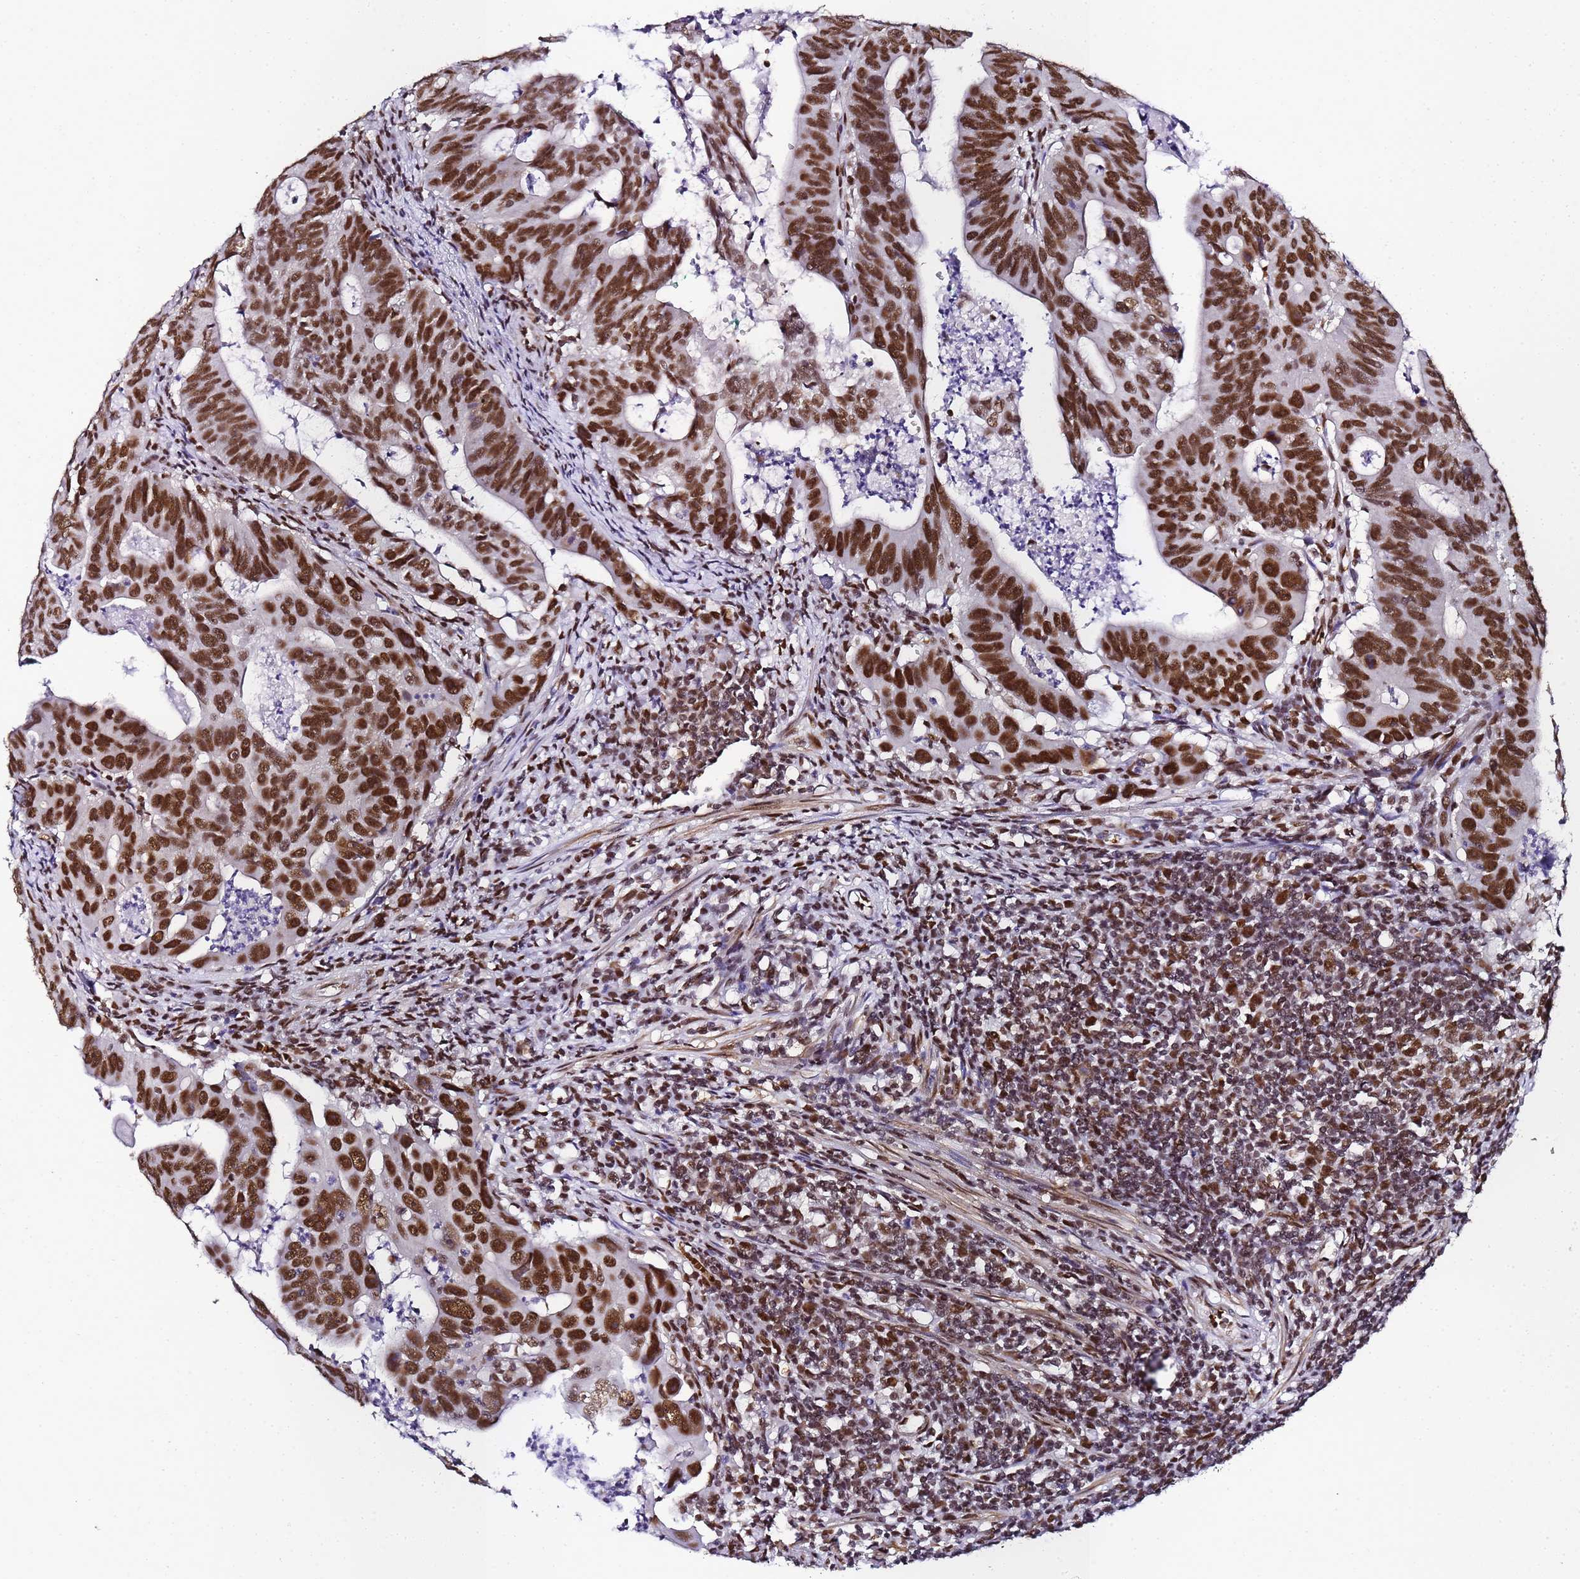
{"staining": {"intensity": "strong", "quantity": ">75%", "location": "nuclear"}, "tissue": "colorectal cancer", "cell_type": "Tumor cells", "image_type": "cancer", "snomed": [{"axis": "morphology", "description": "Adenocarcinoma, NOS"}, {"axis": "topography", "description": "Rectum"}], "caption": "Tumor cells show high levels of strong nuclear positivity in about >75% of cells in human colorectal adenocarcinoma.", "gene": "POLR1A", "patient": {"sex": "male", "age": 69}}